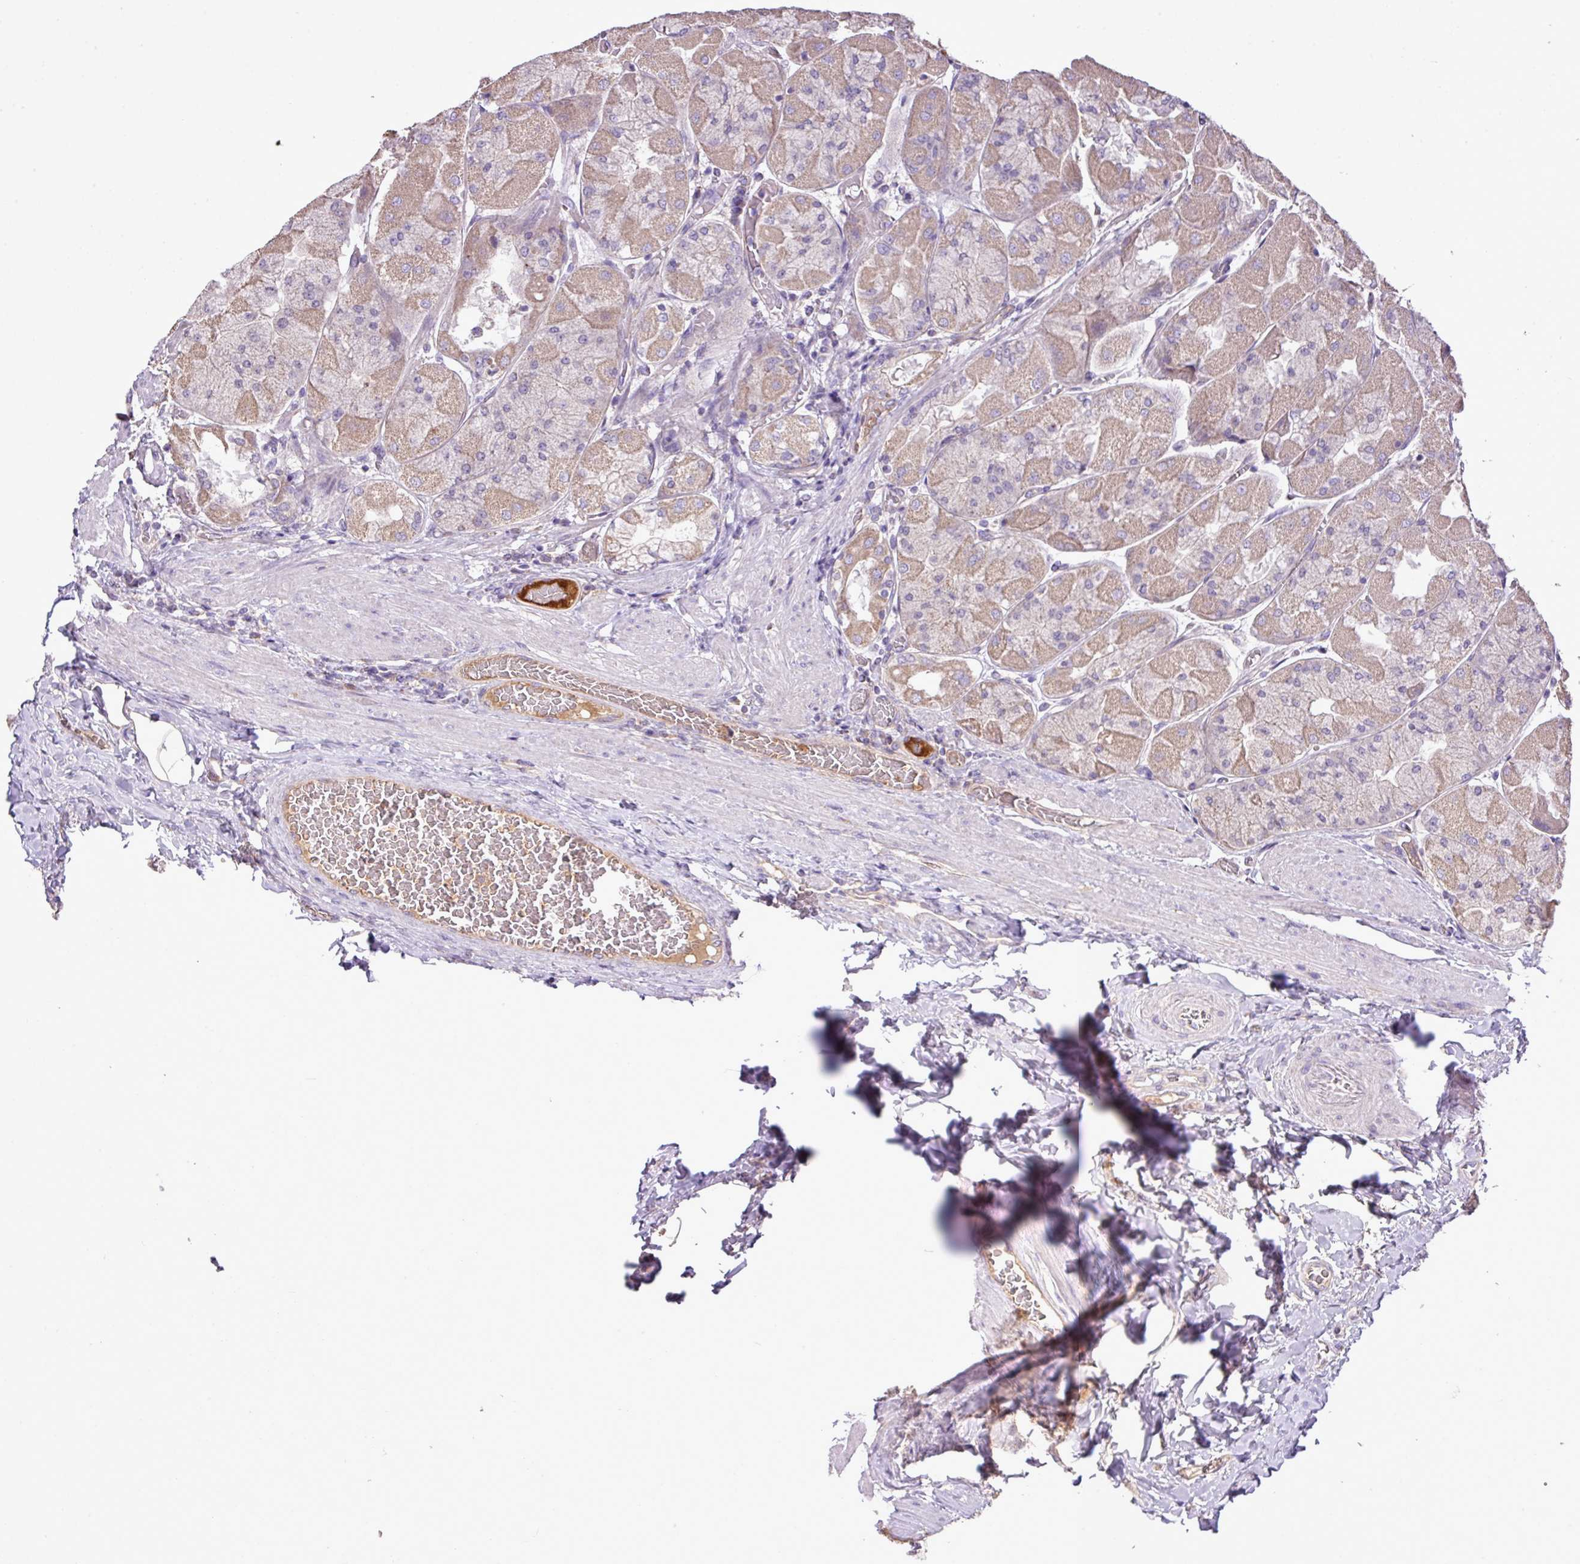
{"staining": {"intensity": "moderate", "quantity": ">75%", "location": "cytoplasmic/membranous"}, "tissue": "stomach", "cell_type": "Glandular cells", "image_type": "normal", "snomed": [{"axis": "morphology", "description": "Normal tissue, NOS"}, {"axis": "topography", "description": "Stomach"}], "caption": "About >75% of glandular cells in unremarkable human stomach display moderate cytoplasmic/membranous protein staining as visualized by brown immunohistochemical staining.", "gene": "XIAP", "patient": {"sex": "female", "age": 61}}